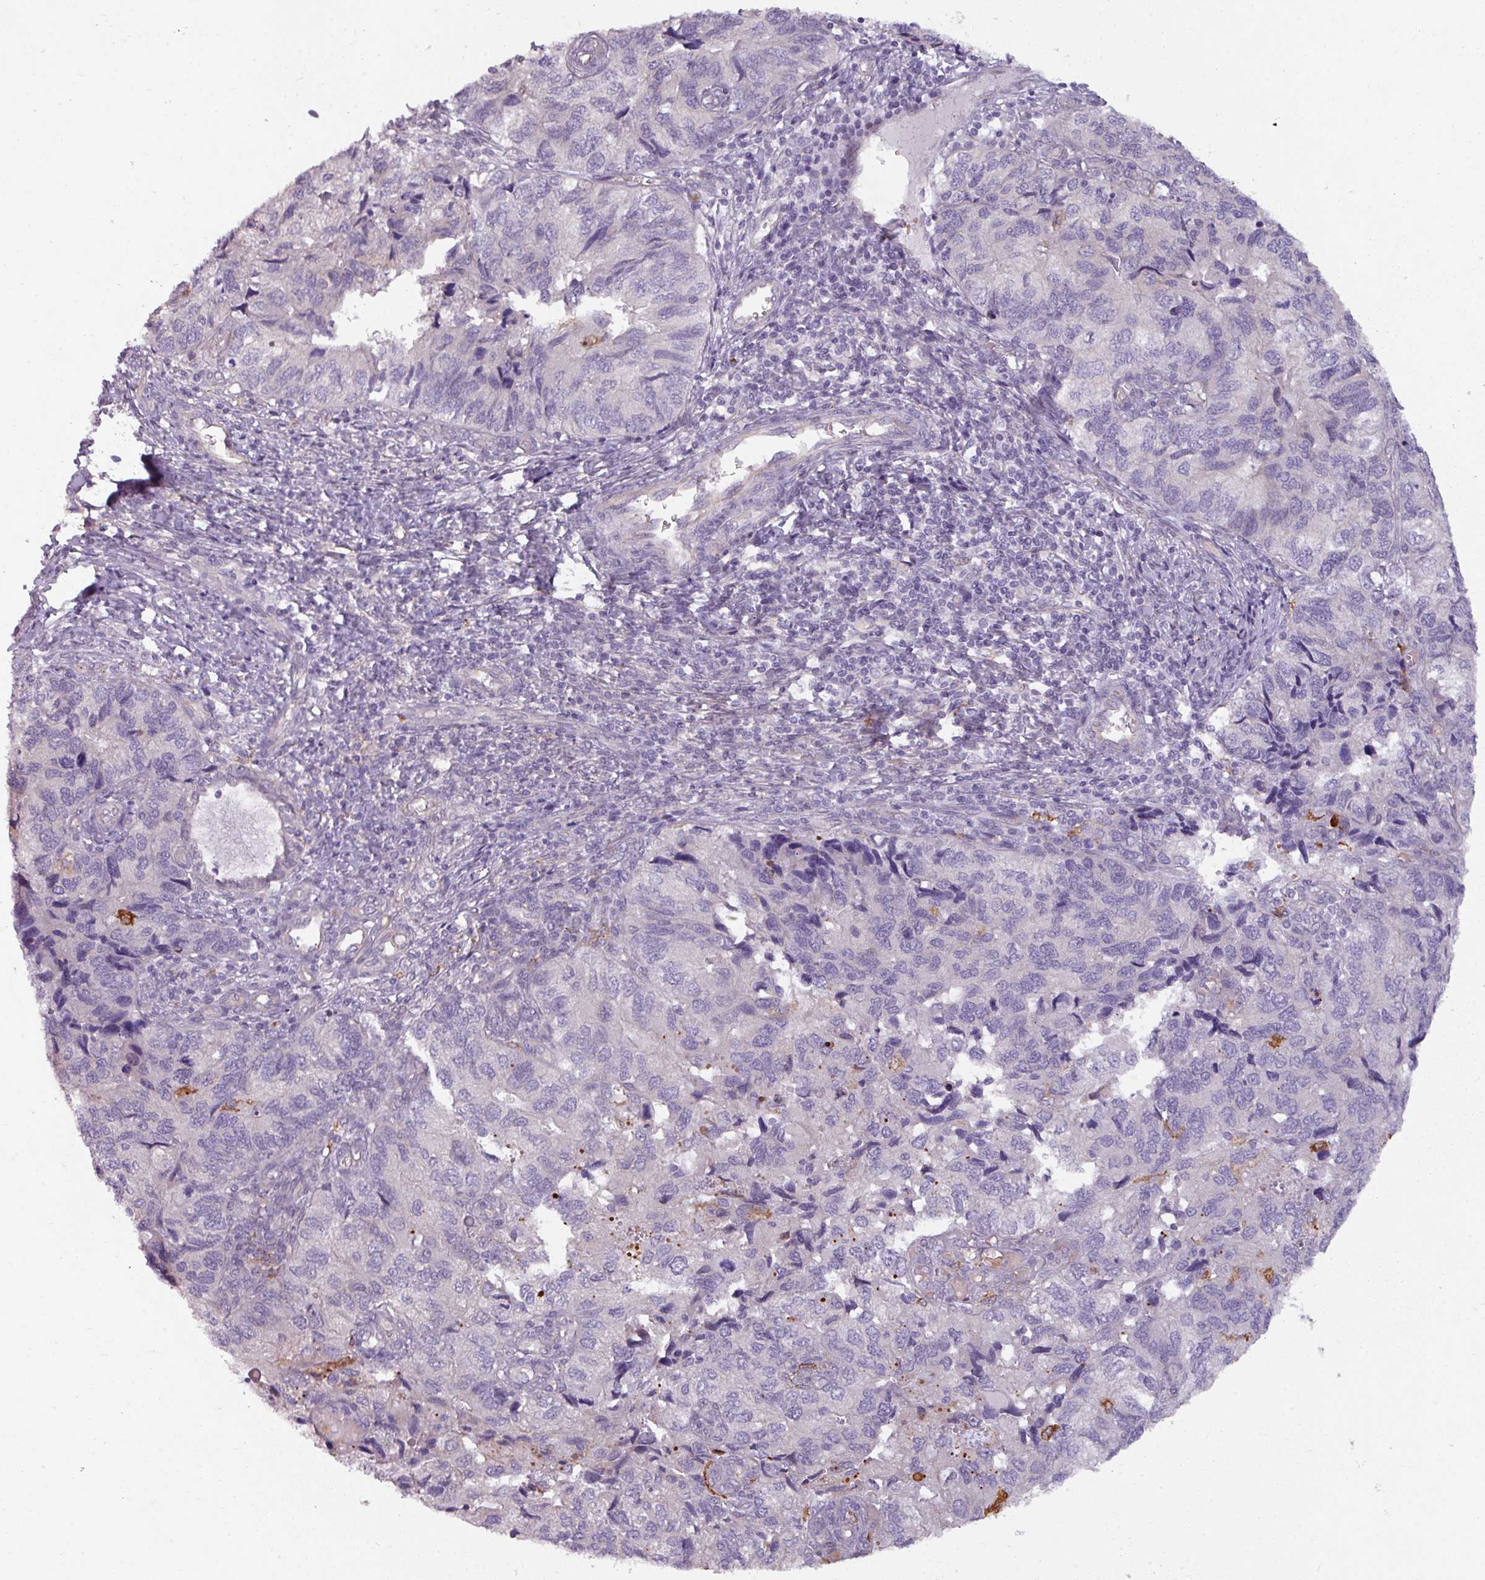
{"staining": {"intensity": "negative", "quantity": "none", "location": "none"}, "tissue": "endometrial cancer", "cell_type": "Tumor cells", "image_type": "cancer", "snomed": [{"axis": "morphology", "description": "Carcinoma, NOS"}, {"axis": "topography", "description": "Uterus"}], "caption": "IHC micrograph of neoplastic tissue: human endometrial cancer stained with DAB (3,3'-diaminobenzidine) demonstrates no significant protein staining in tumor cells.", "gene": "BUD23", "patient": {"sex": "female", "age": 76}}